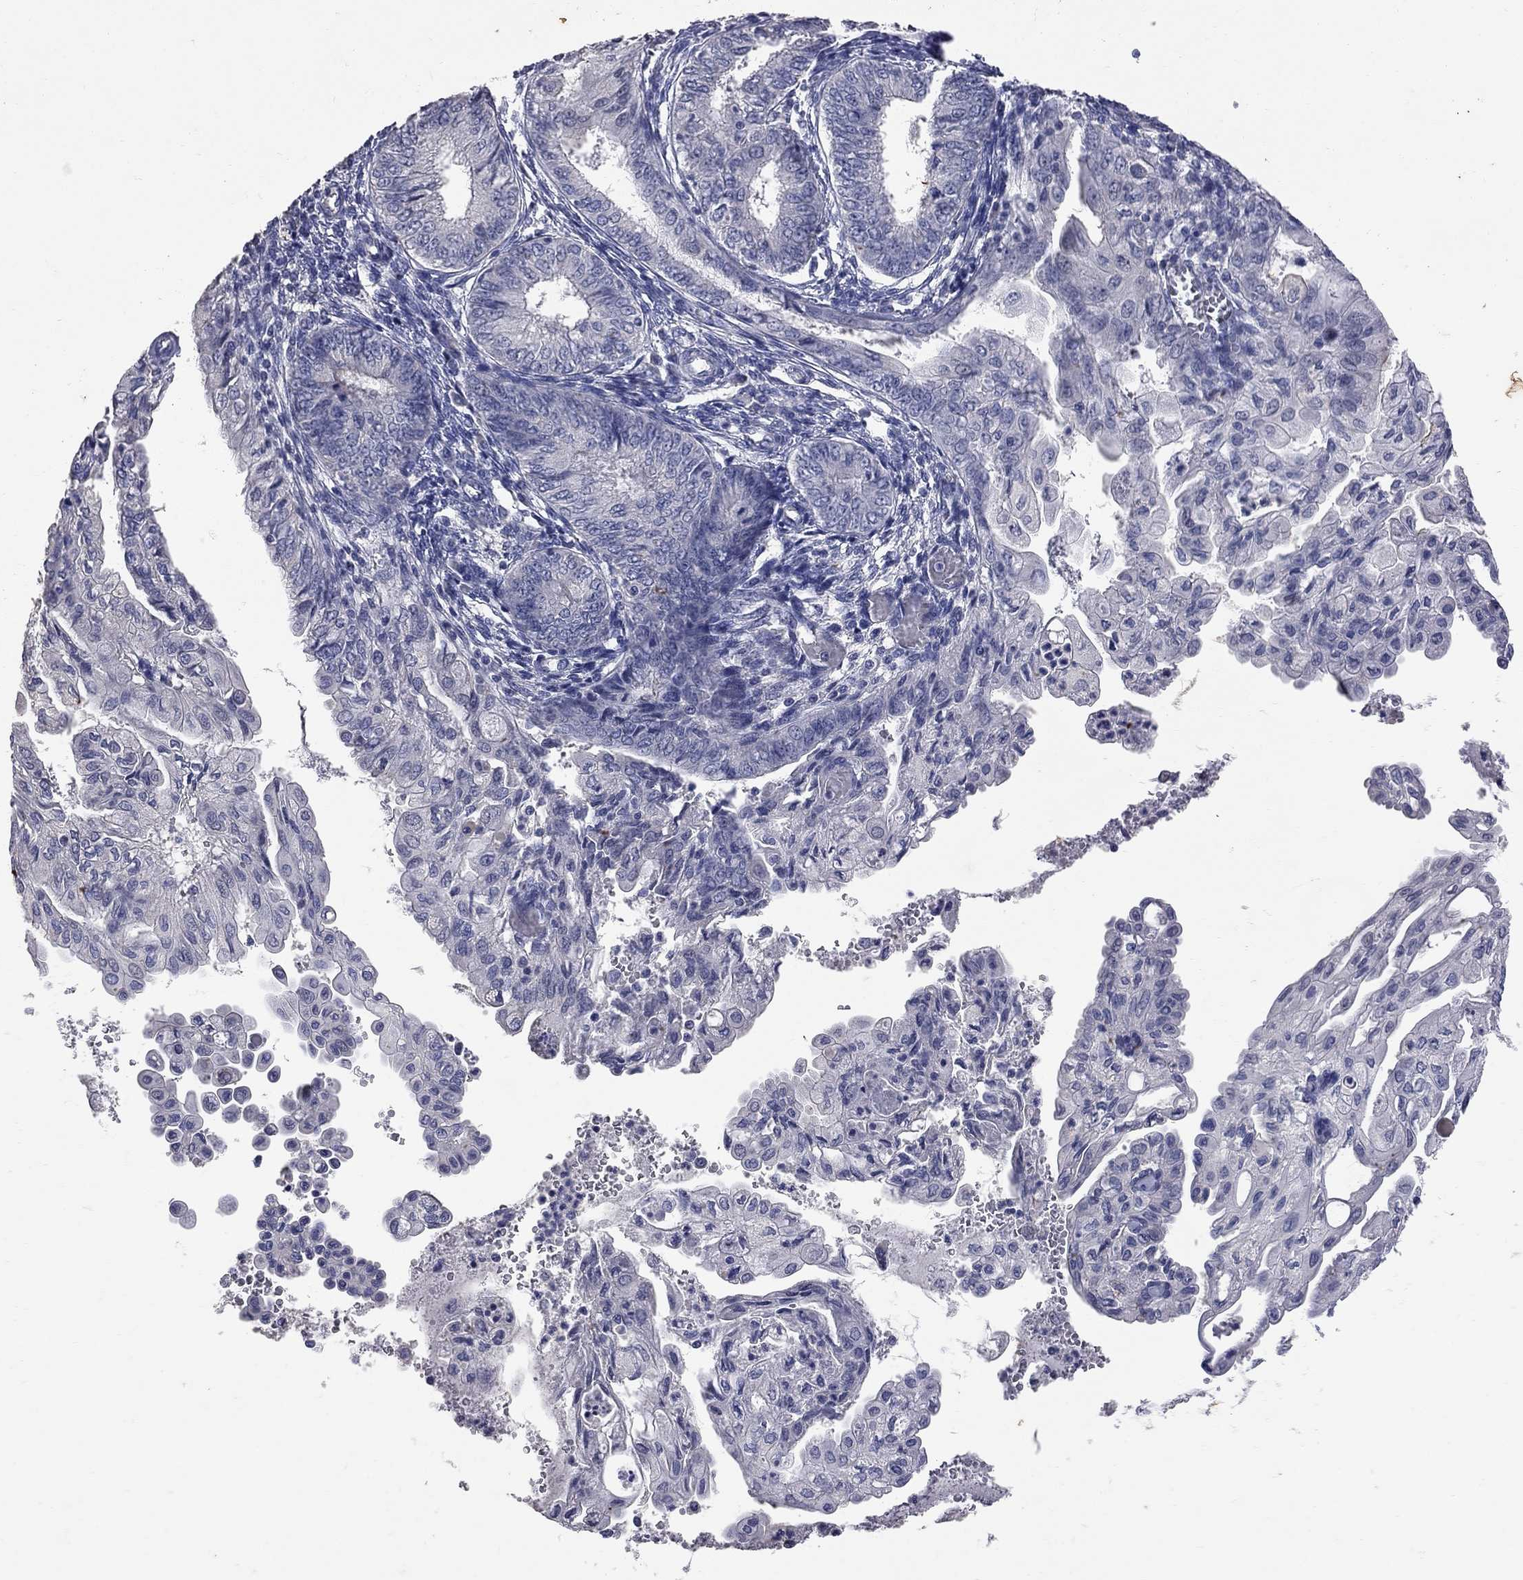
{"staining": {"intensity": "negative", "quantity": "none", "location": "none"}, "tissue": "endometrial cancer", "cell_type": "Tumor cells", "image_type": "cancer", "snomed": [{"axis": "morphology", "description": "Adenocarcinoma, NOS"}, {"axis": "topography", "description": "Endometrium"}], "caption": "Endometrial adenocarcinoma was stained to show a protein in brown. There is no significant positivity in tumor cells.", "gene": "NOS2", "patient": {"sex": "female", "age": 68}}